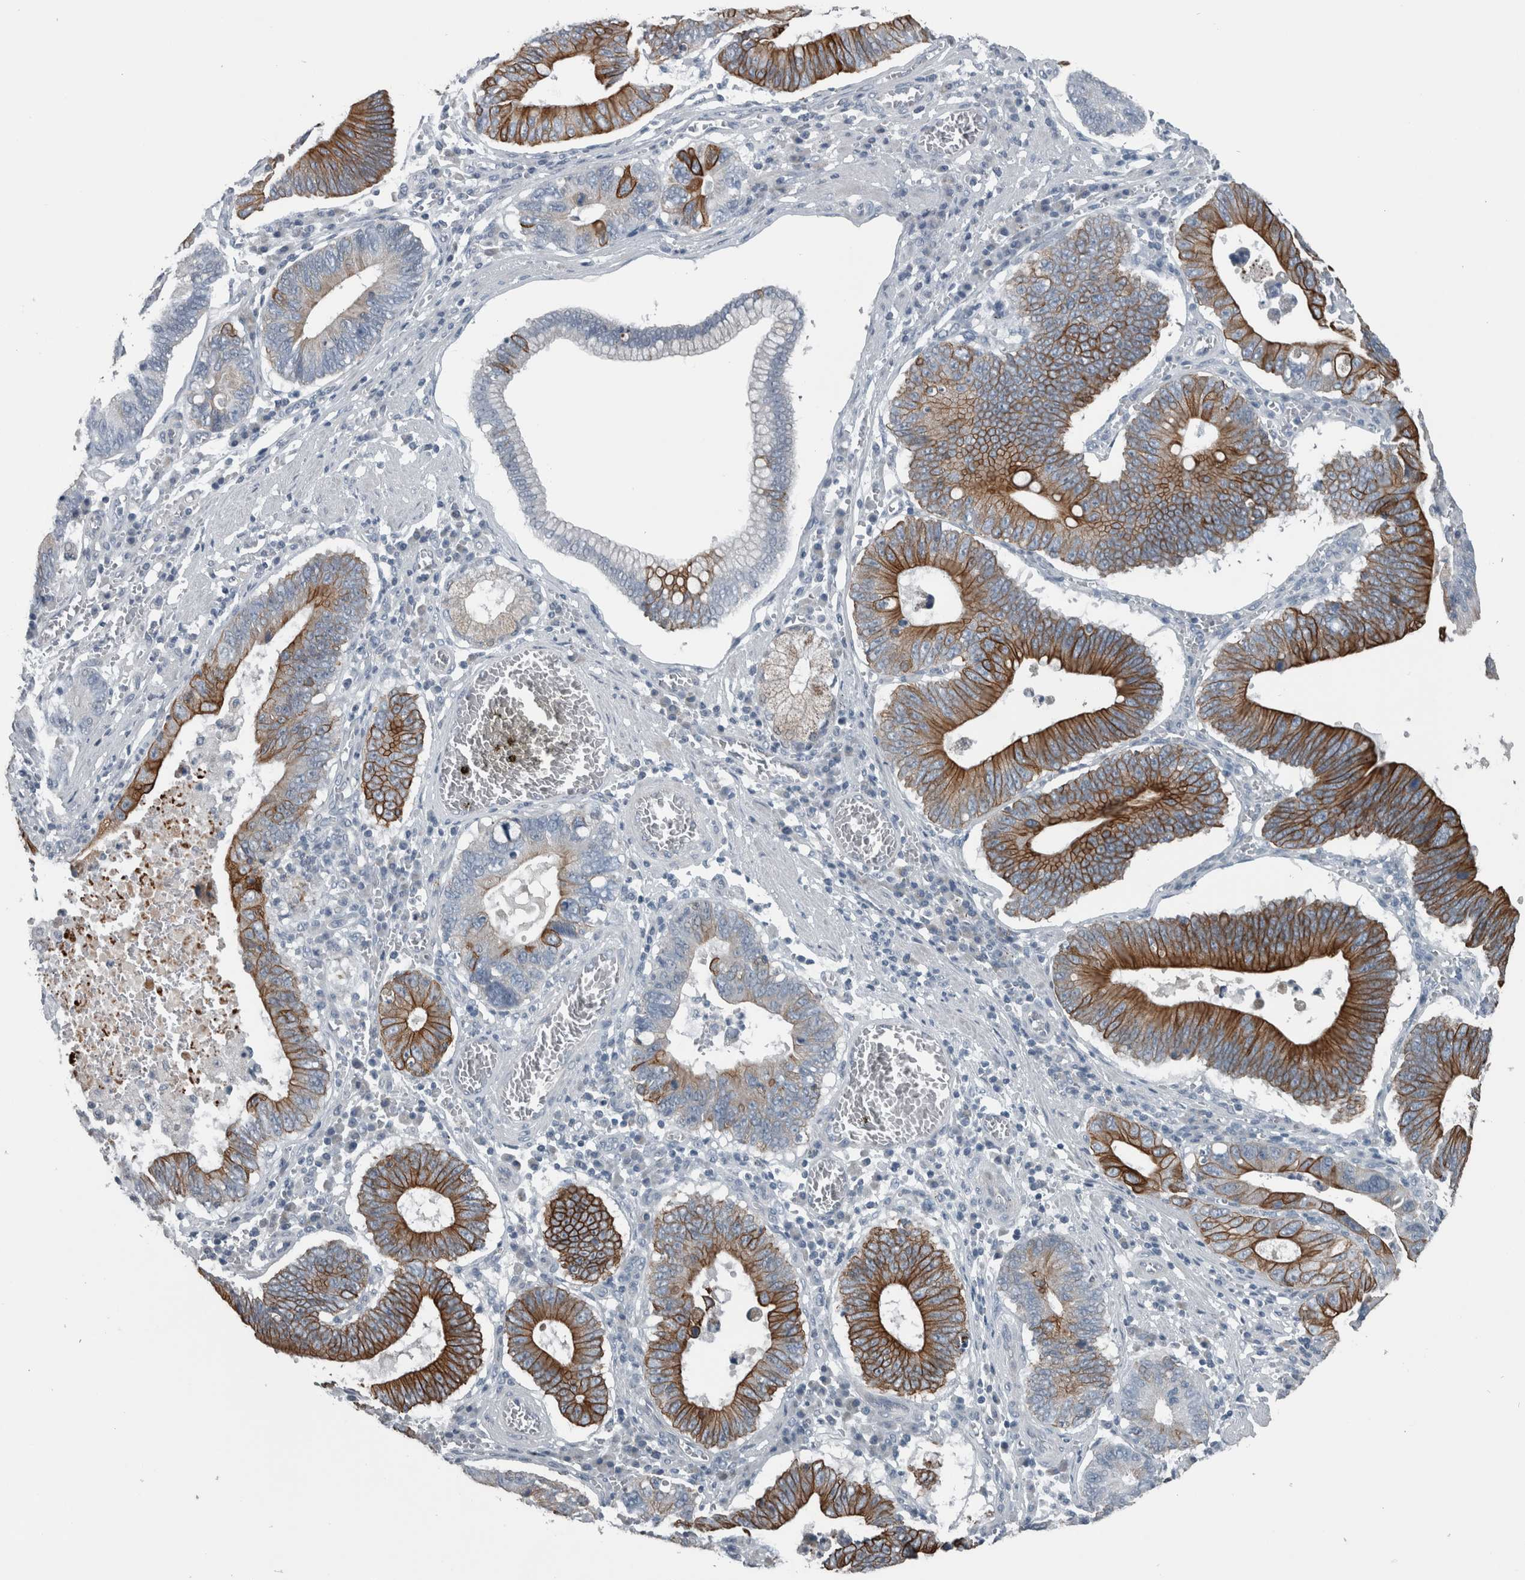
{"staining": {"intensity": "strong", "quantity": "25%-75%", "location": "cytoplasmic/membranous"}, "tissue": "stomach cancer", "cell_type": "Tumor cells", "image_type": "cancer", "snomed": [{"axis": "morphology", "description": "Adenocarcinoma, NOS"}, {"axis": "topography", "description": "Stomach"}, {"axis": "topography", "description": "Gastric cardia"}], "caption": "Protein staining exhibits strong cytoplasmic/membranous staining in about 25%-75% of tumor cells in stomach cancer (adenocarcinoma).", "gene": "KRT20", "patient": {"sex": "male", "age": 59}}